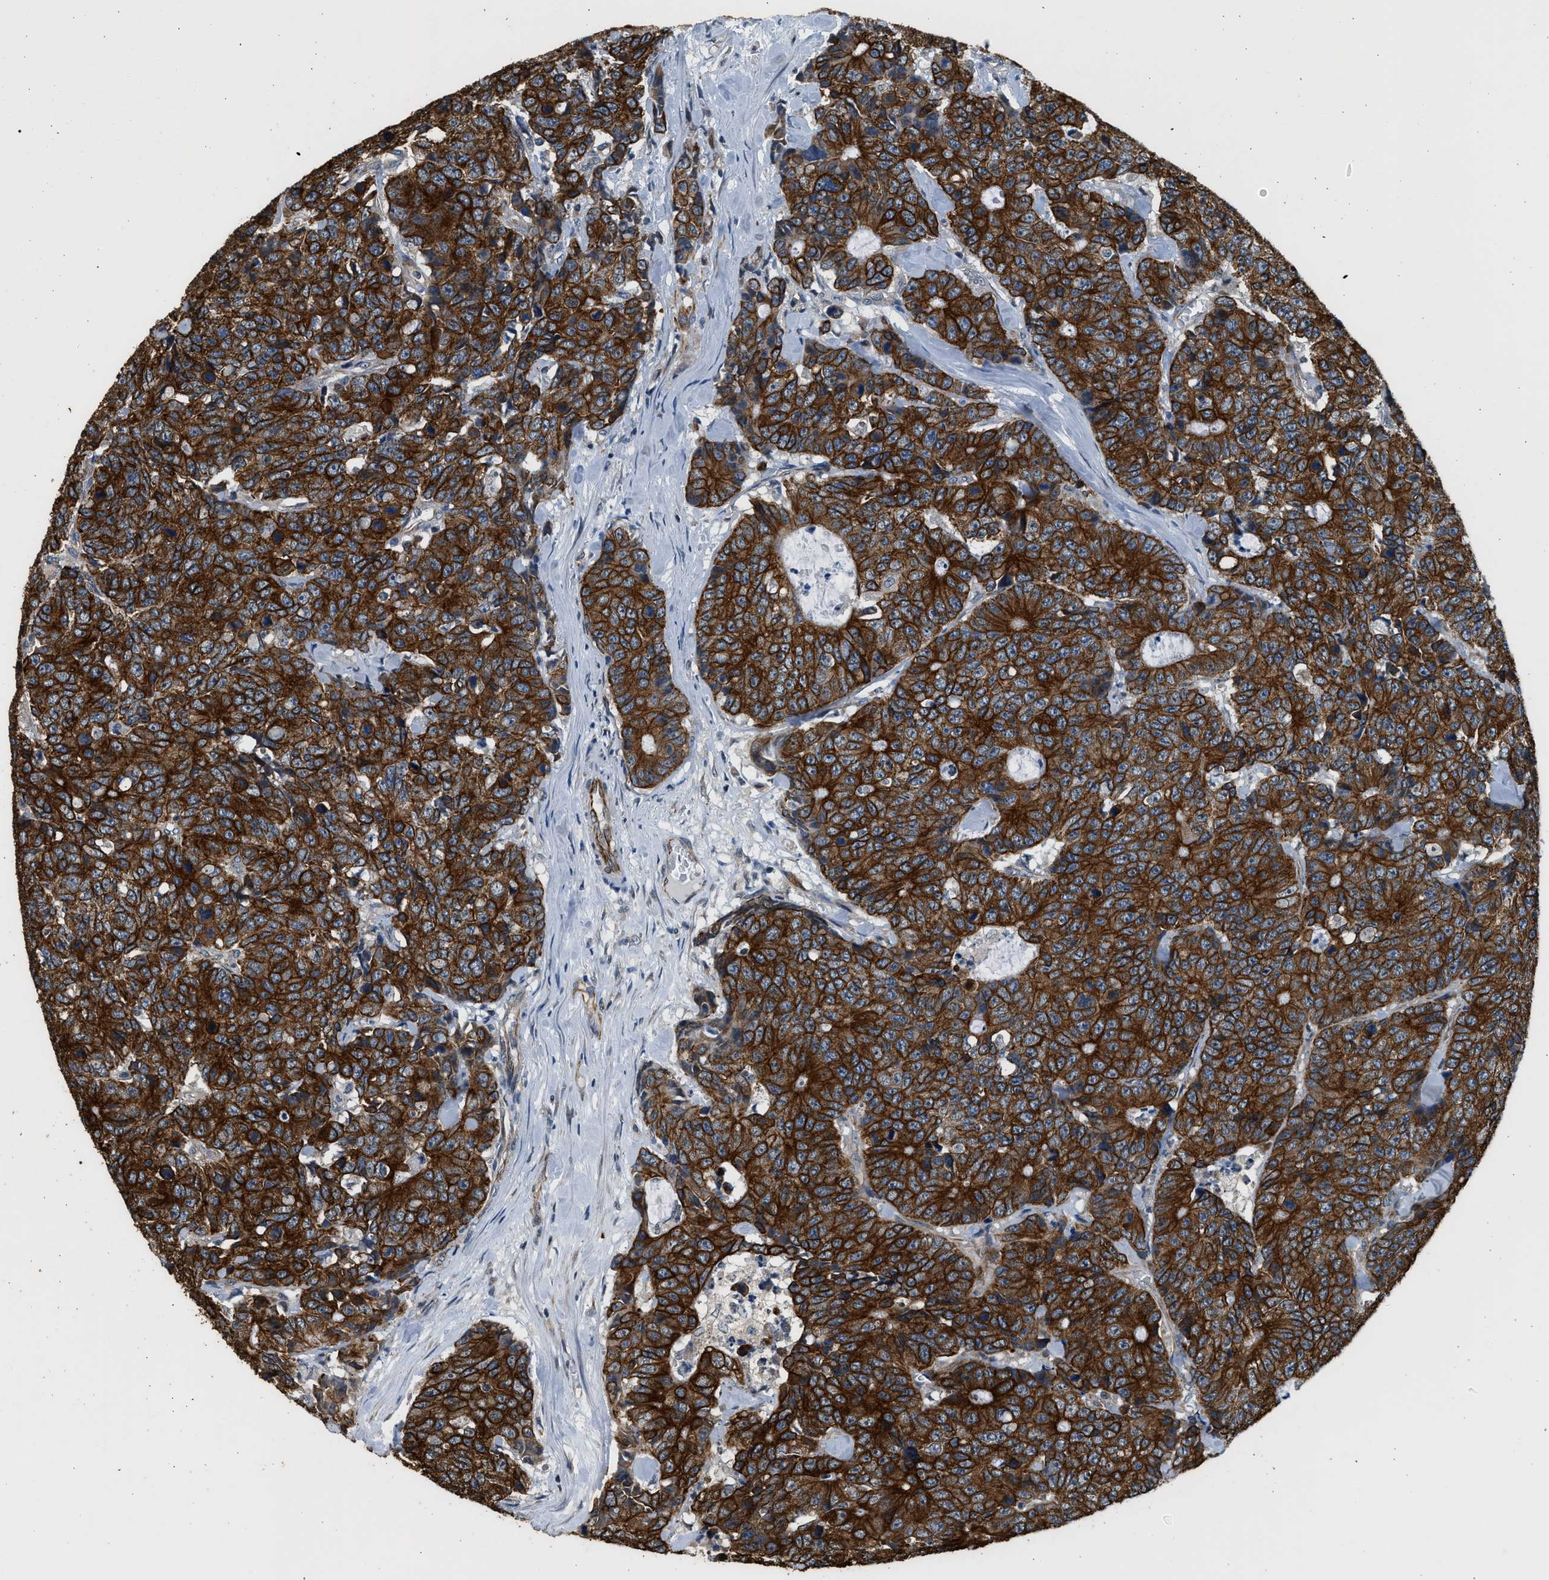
{"staining": {"intensity": "strong", "quantity": ">75%", "location": "cytoplasmic/membranous"}, "tissue": "colorectal cancer", "cell_type": "Tumor cells", "image_type": "cancer", "snomed": [{"axis": "morphology", "description": "Adenocarcinoma, NOS"}, {"axis": "topography", "description": "Colon"}], "caption": "DAB (3,3'-diaminobenzidine) immunohistochemical staining of colorectal cancer (adenocarcinoma) exhibits strong cytoplasmic/membranous protein positivity in approximately >75% of tumor cells.", "gene": "PCLO", "patient": {"sex": "female", "age": 86}}